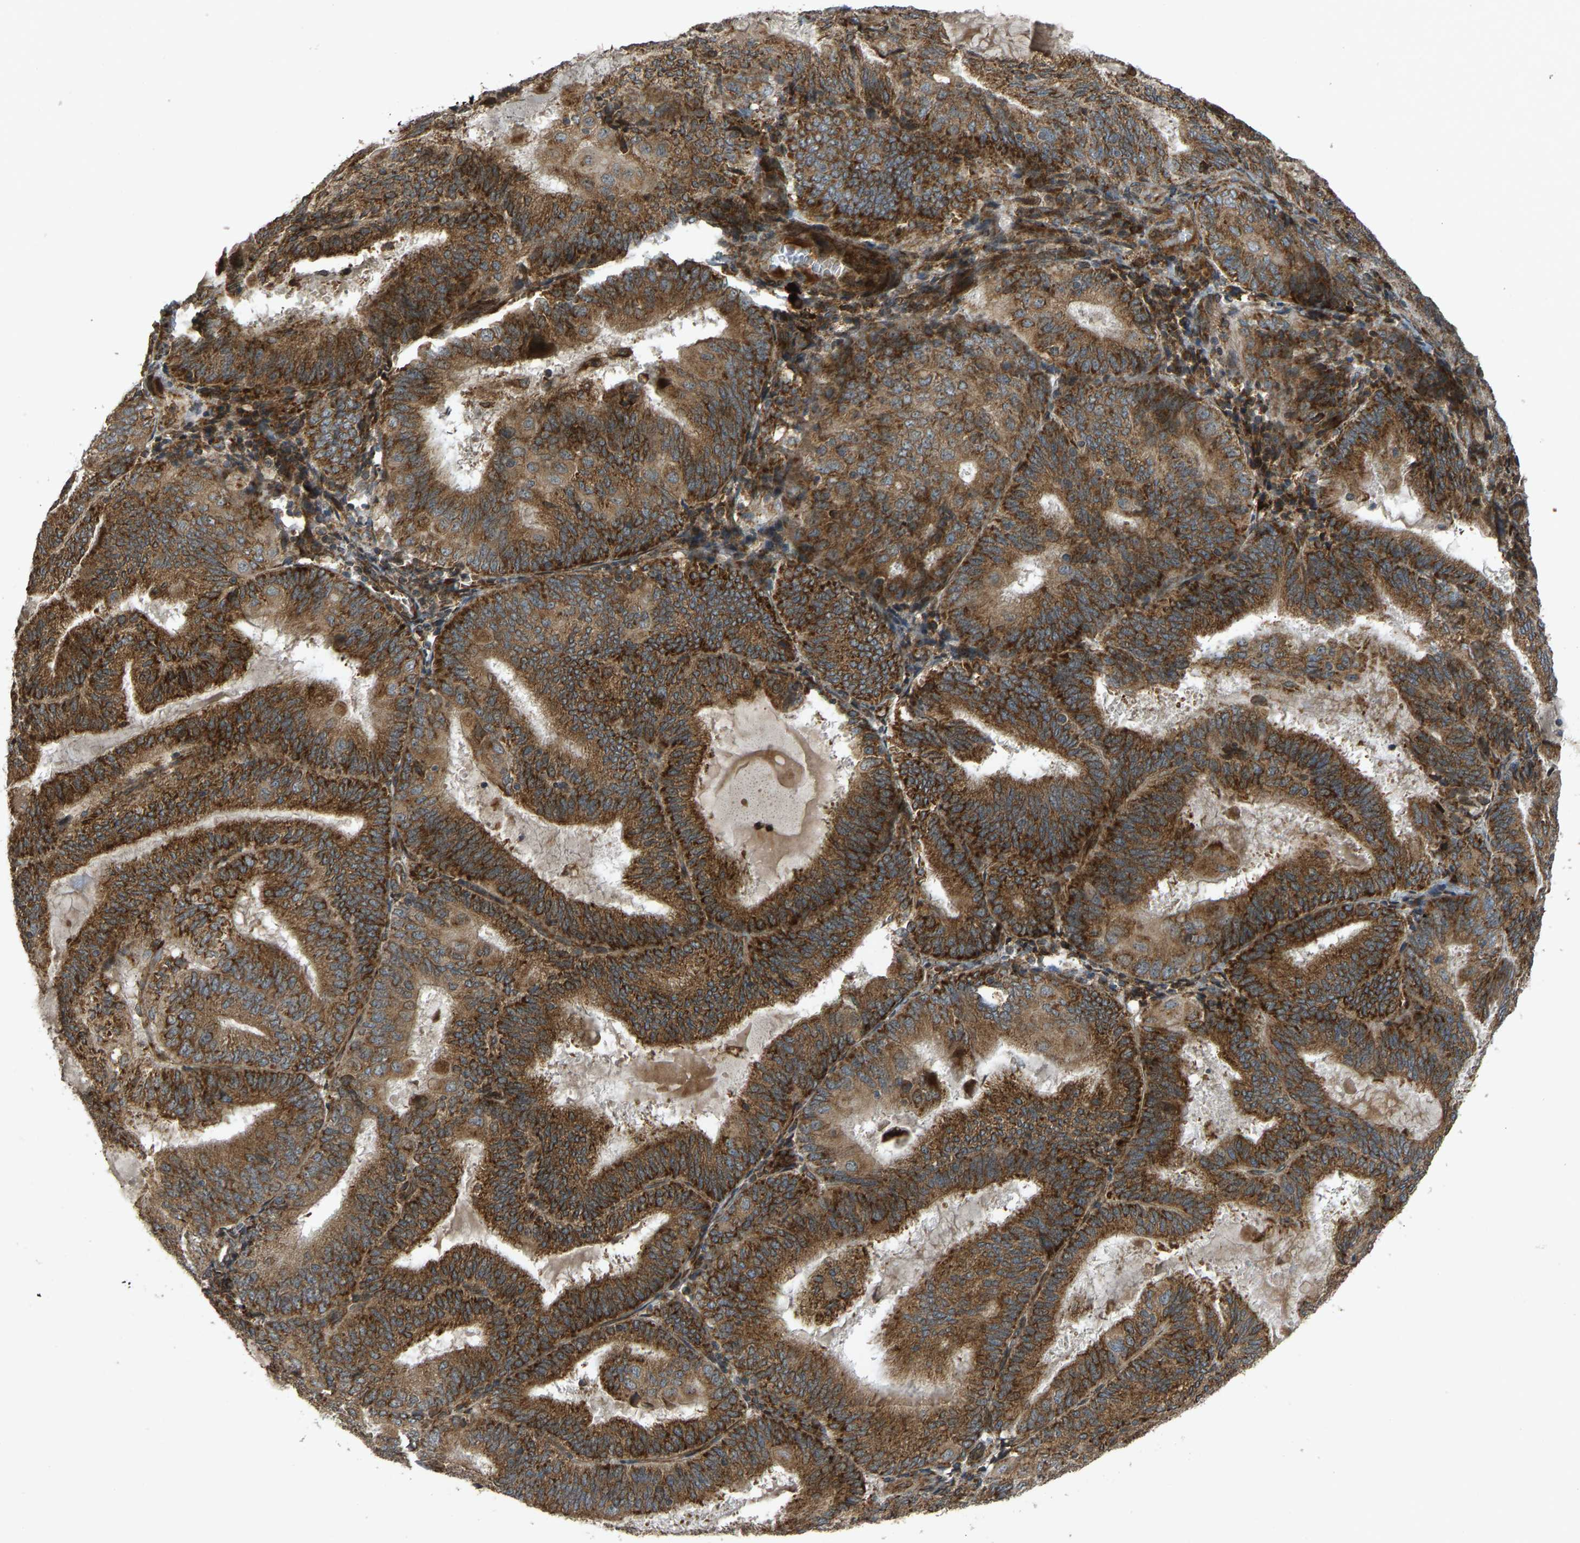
{"staining": {"intensity": "strong", "quantity": ">75%", "location": "cytoplasmic/membranous"}, "tissue": "endometrial cancer", "cell_type": "Tumor cells", "image_type": "cancer", "snomed": [{"axis": "morphology", "description": "Adenocarcinoma, NOS"}, {"axis": "topography", "description": "Endometrium"}], "caption": "Protein expression analysis of human endometrial cancer (adenocarcinoma) reveals strong cytoplasmic/membranous expression in approximately >75% of tumor cells. (Stains: DAB in brown, nuclei in blue, Microscopy: brightfield microscopy at high magnification).", "gene": "RPN2", "patient": {"sex": "female", "age": 81}}